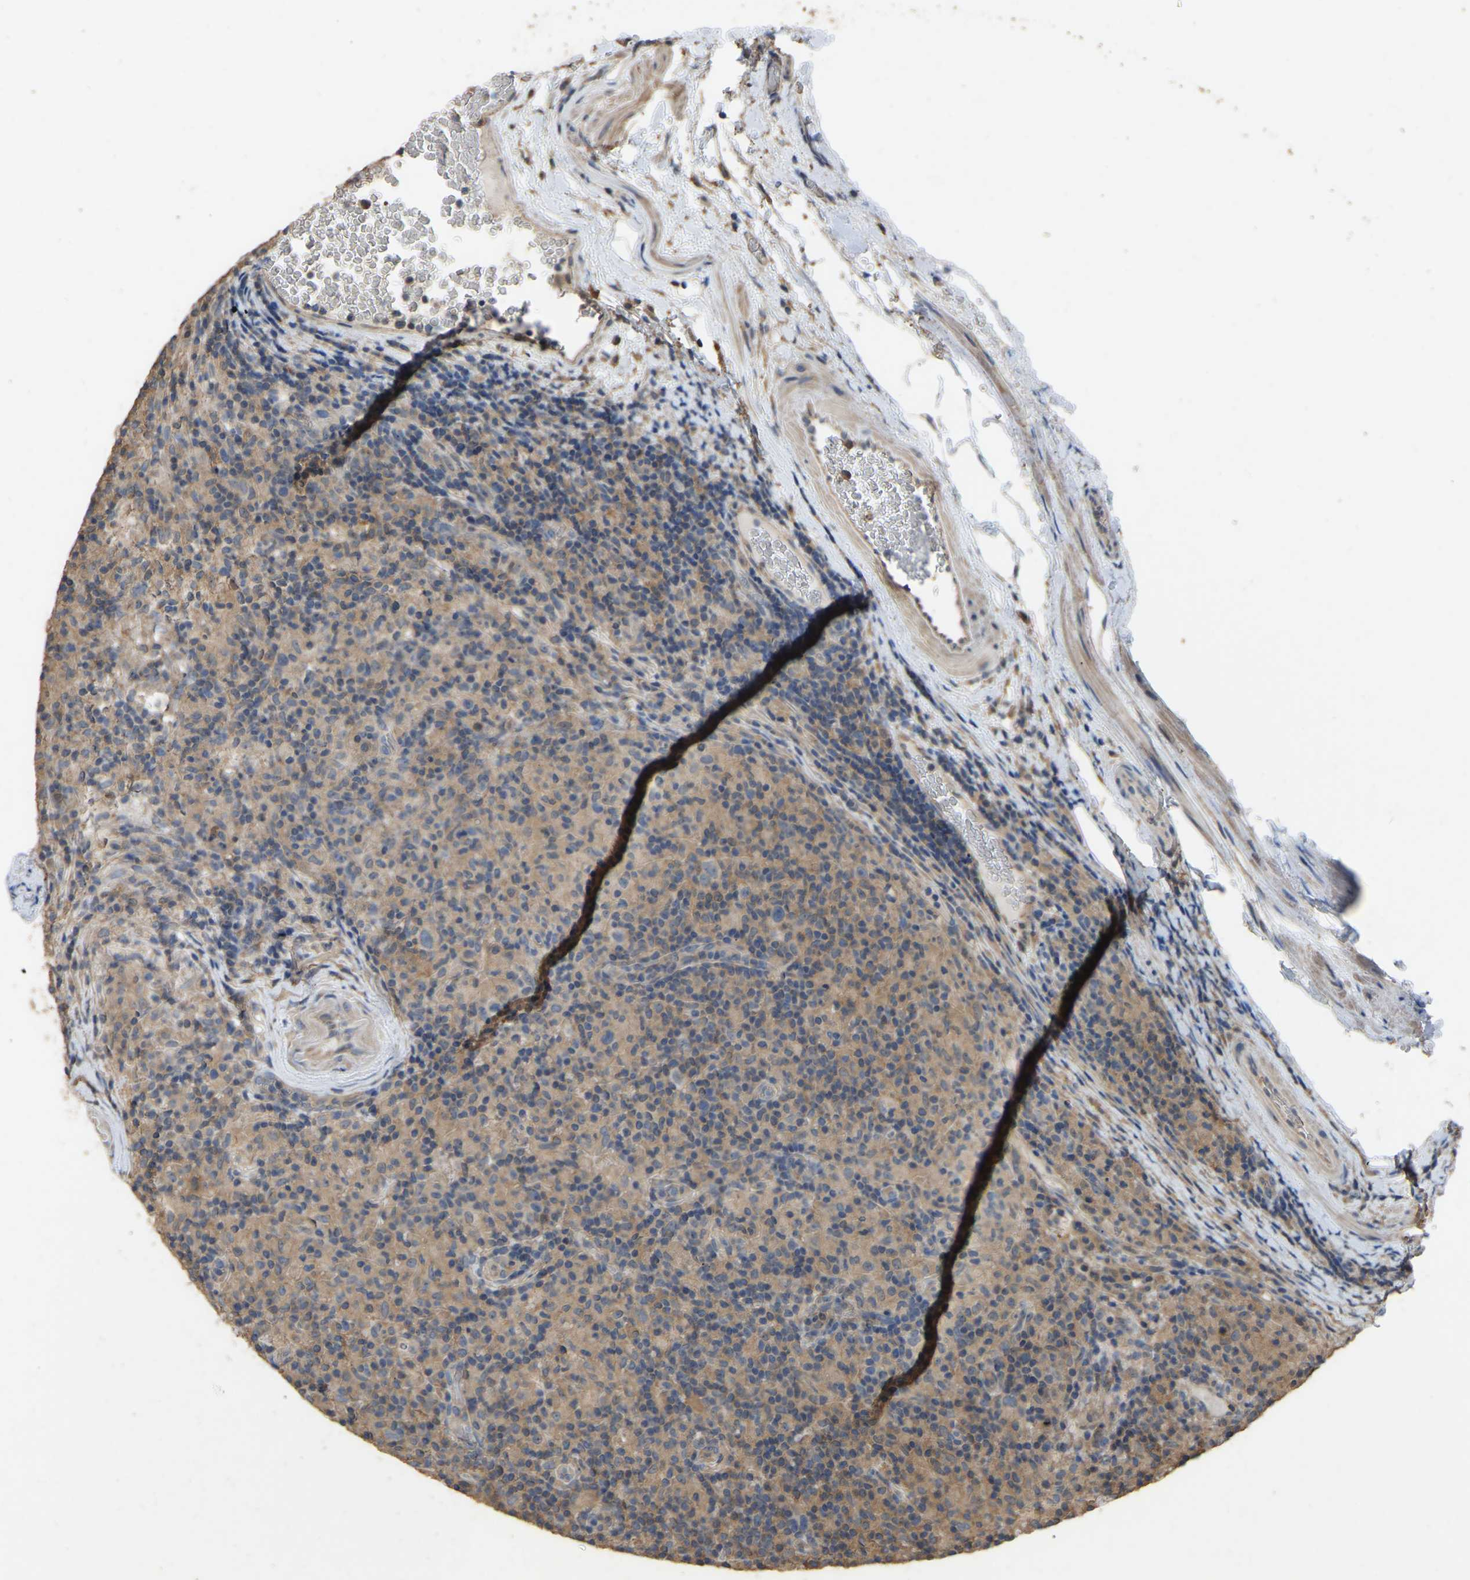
{"staining": {"intensity": "negative", "quantity": "none", "location": "none"}, "tissue": "lymphoma", "cell_type": "Tumor cells", "image_type": "cancer", "snomed": [{"axis": "morphology", "description": "Hodgkin's disease, NOS"}, {"axis": "topography", "description": "Lymph node"}], "caption": "Tumor cells show no significant staining in Hodgkin's disease. (DAB (3,3'-diaminobenzidine) immunohistochemistry with hematoxylin counter stain).", "gene": "FHIT", "patient": {"sex": "male", "age": 70}}